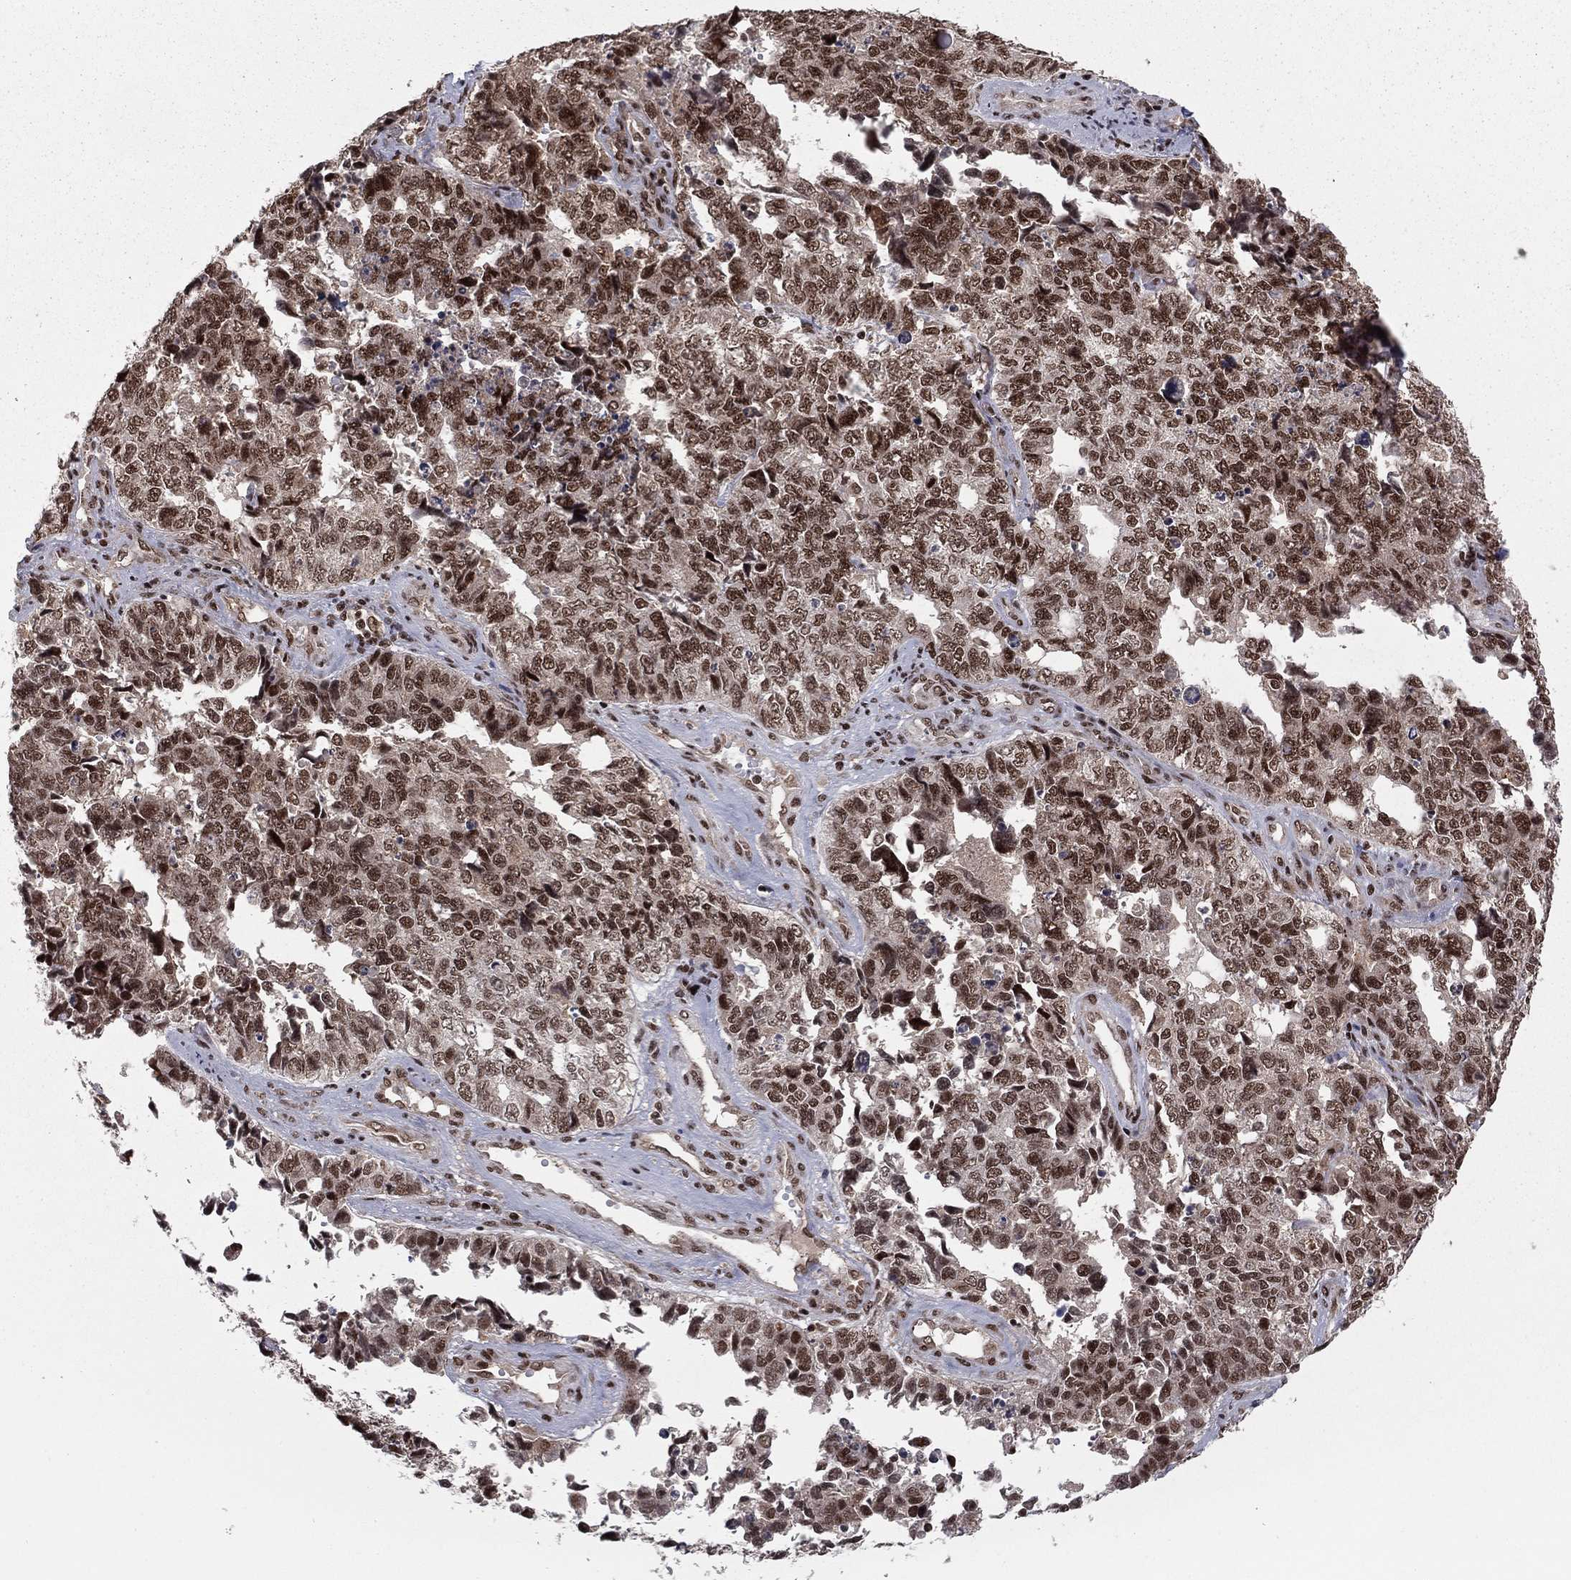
{"staining": {"intensity": "strong", "quantity": "25%-75%", "location": "nuclear"}, "tissue": "cervical cancer", "cell_type": "Tumor cells", "image_type": "cancer", "snomed": [{"axis": "morphology", "description": "Squamous cell carcinoma, NOS"}, {"axis": "topography", "description": "Cervix"}], "caption": "Human cervical cancer stained with a brown dye reveals strong nuclear positive positivity in approximately 25%-75% of tumor cells.", "gene": "NFYB", "patient": {"sex": "female", "age": 63}}